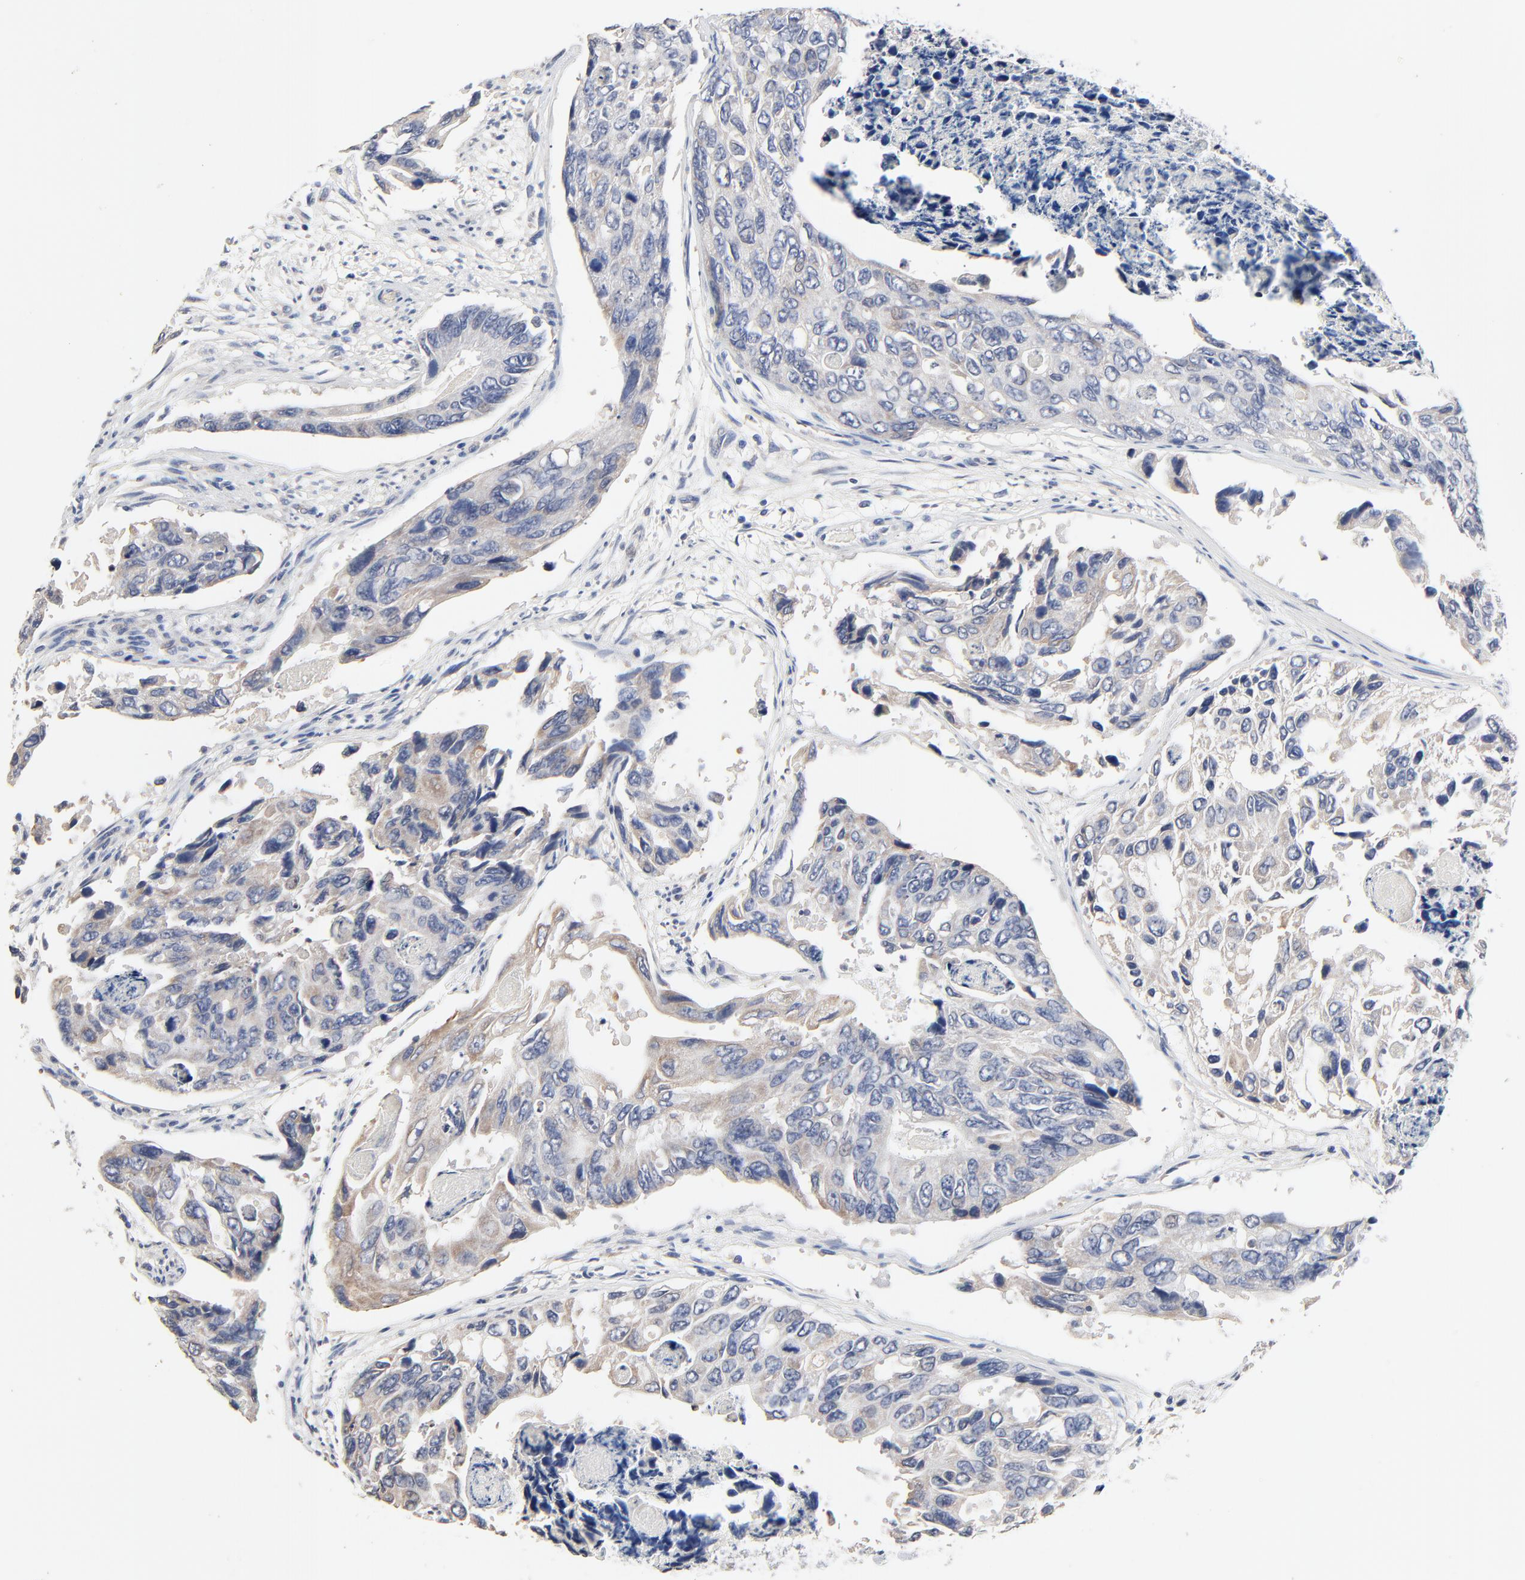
{"staining": {"intensity": "weak", "quantity": "25%-75%", "location": "cytoplasmic/membranous"}, "tissue": "colorectal cancer", "cell_type": "Tumor cells", "image_type": "cancer", "snomed": [{"axis": "morphology", "description": "Adenocarcinoma, NOS"}, {"axis": "topography", "description": "Colon"}], "caption": "Weak cytoplasmic/membranous protein positivity is appreciated in about 25%-75% of tumor cells in colorectal cancer (adenocarcinoma).", "gene": "FBXL5", "patient": {"sex": "female", "age": 86}}